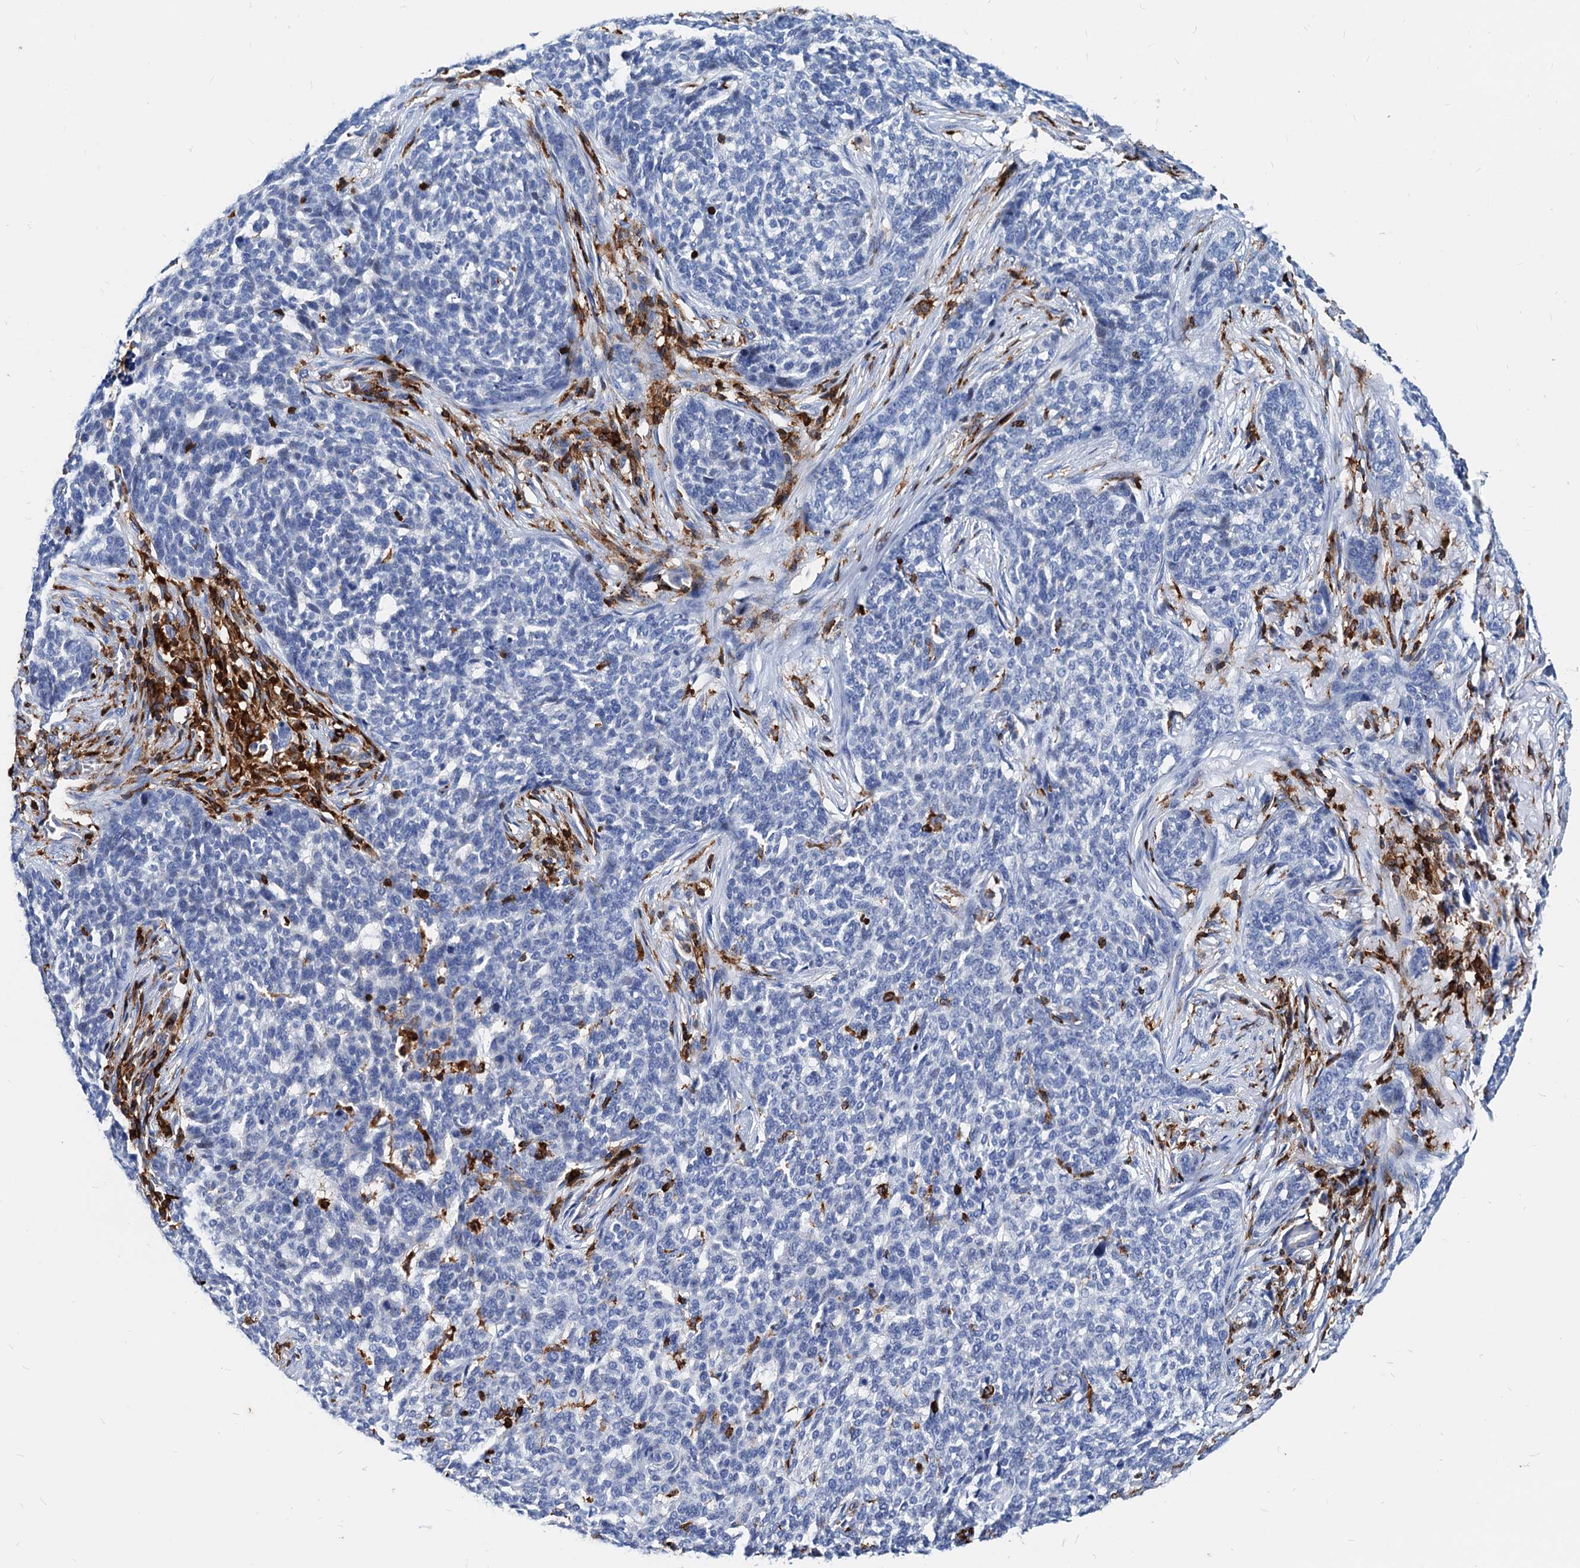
{"staining": {"intensity": "negative", "quantity": "none", "location": "none"}, "tissue": "skin cancer", "cell_type": "Tumor cells", "image_type": "cancer", "snomed": [{"axis": "morphology", "description": "Basal cell carcinoma"}, {"axis": "topography", "description": "Skin"}], "caption": "Immunohistochemistry of human skin cancer exhibits no staining in tumor cells.", "gene": "LCP2", "patient": {"sex": "male", "age": 85}}